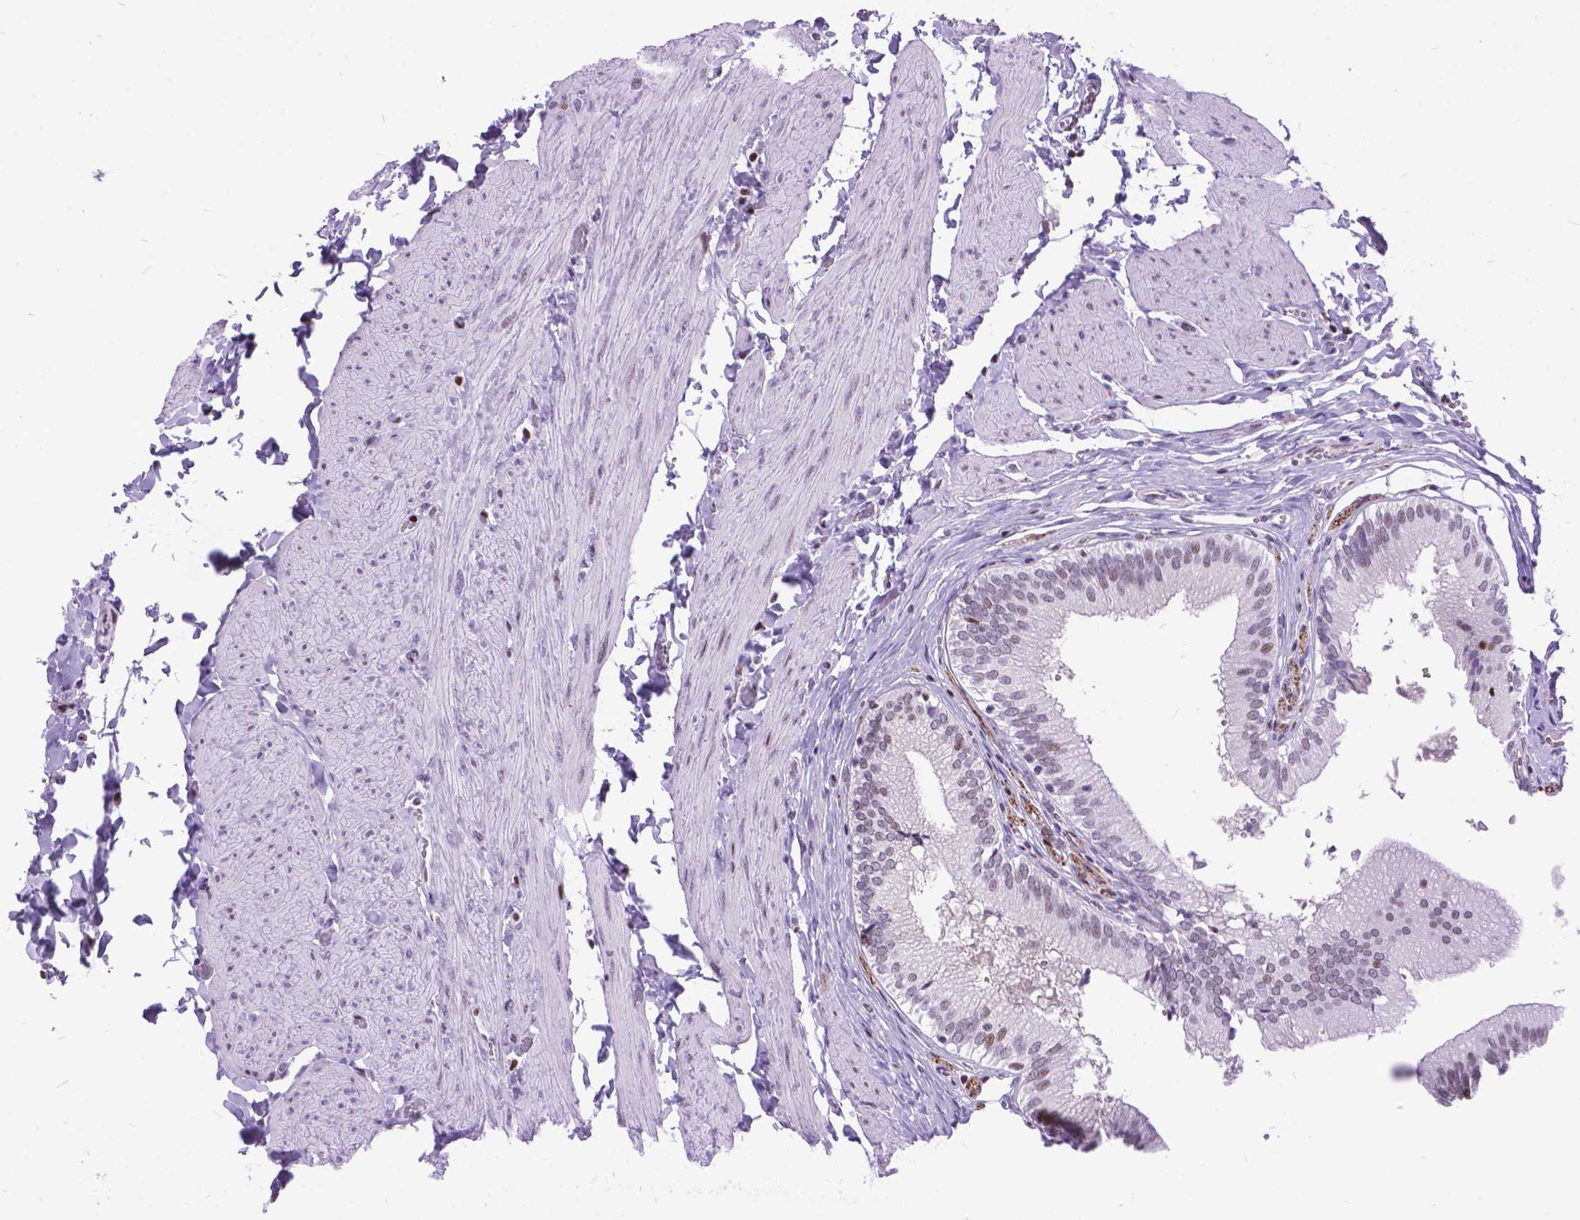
{"staining": {"intensity": "moderate", "quantity": "<25%", "location": "nuclear"}, "tissue": "gallbladder", "cell_type": "Glandular cells", "image_type": "normal", "snomed": [{"axis": "morphology", "description": "Normal tissue, NOS"}, {"axis": "topography", "description": "Gallbladder"}, {"axis": "topography", "description": "Peripheral nerve tissue"}], "caption": "This micrograph demonstrates IHC staining of normal gallbladder, with low moderate nuclear expression in about <25% of glandular cells.", "gene": "POLE4", "patient": {"sex": "male", "age": 17}}